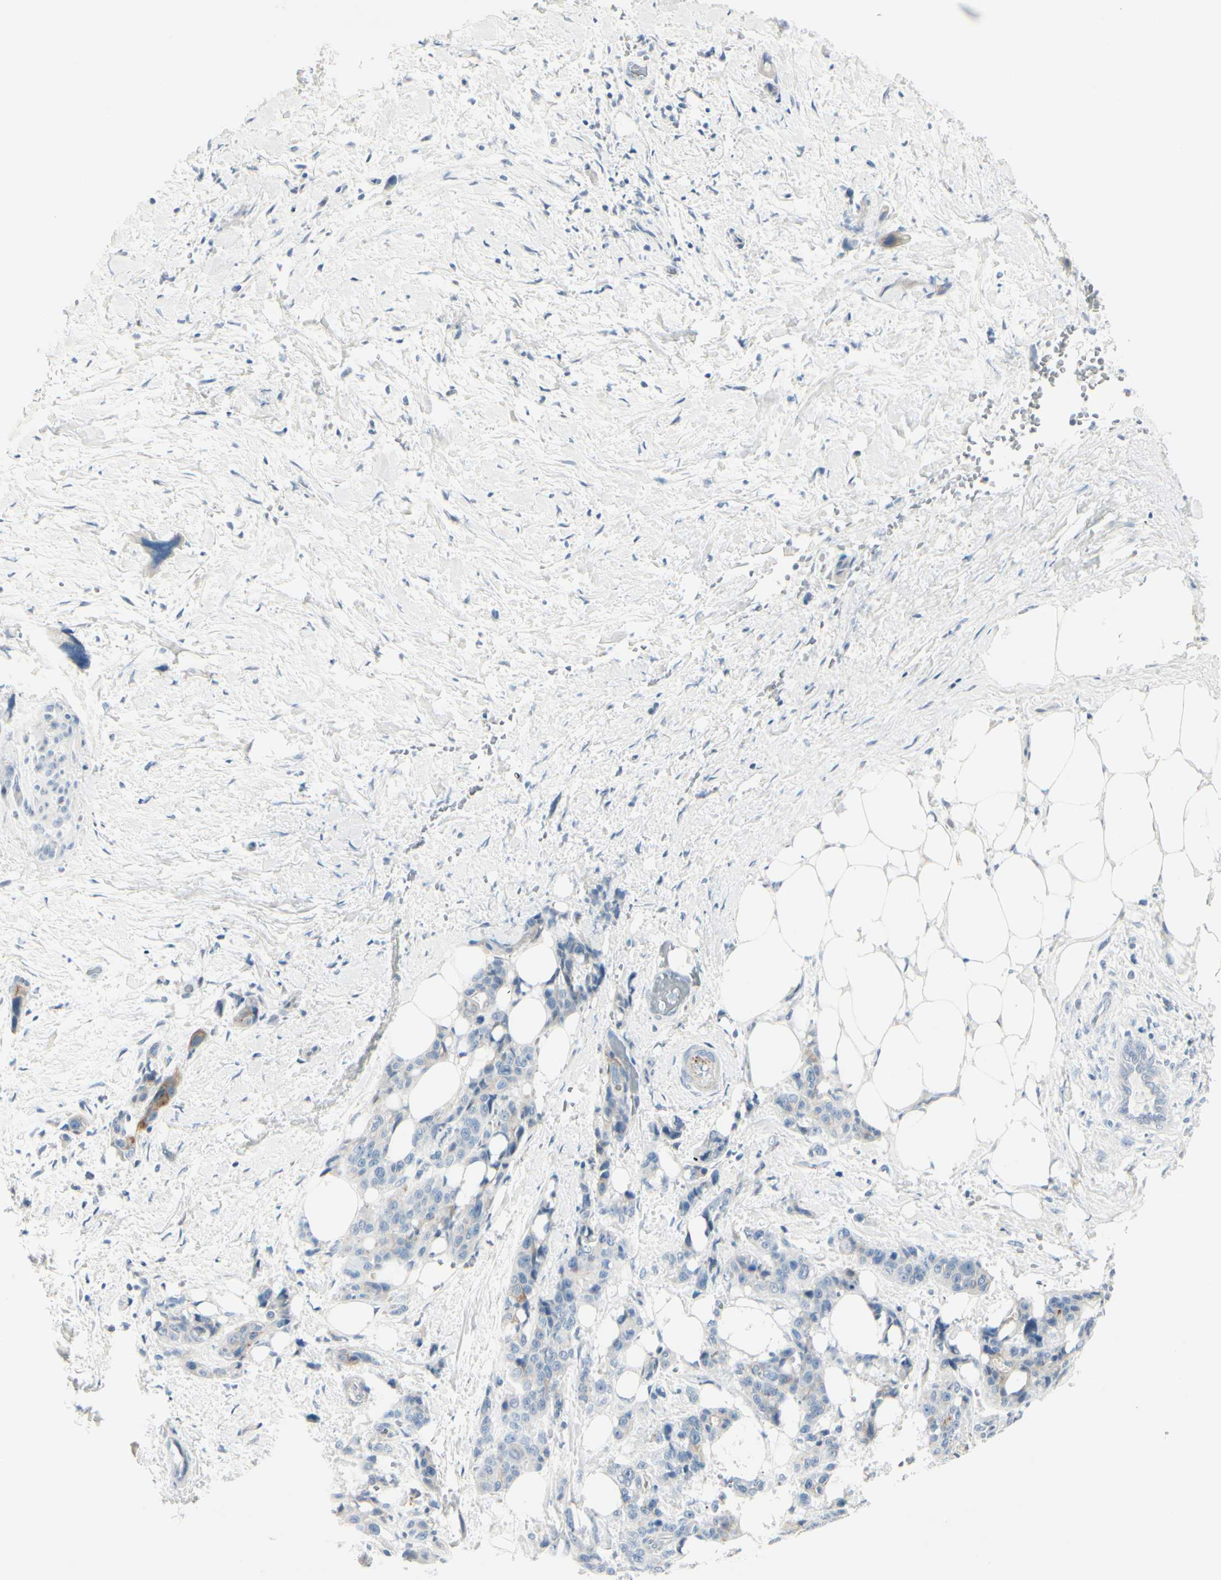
{"staining": {"intensity": "weak", "quantity": "<25%", "location": "cytoplasmic/membranous"}, "tissue": "pancreatic cancer", "cell_type": "Tumor cells", "image_type": "cancer", "snomed": [{"axis": "morphology", "description": "Adenocarcinoma, NOS"}, {"axis": "topography", "description": "Pancreas"}], "caption": "Tumor cells are negative for protein expression in human pancreatic cancer (adenocarcinoma).", "gene": "CDHR5", "patient": {"sex": "male", "age": 46}}